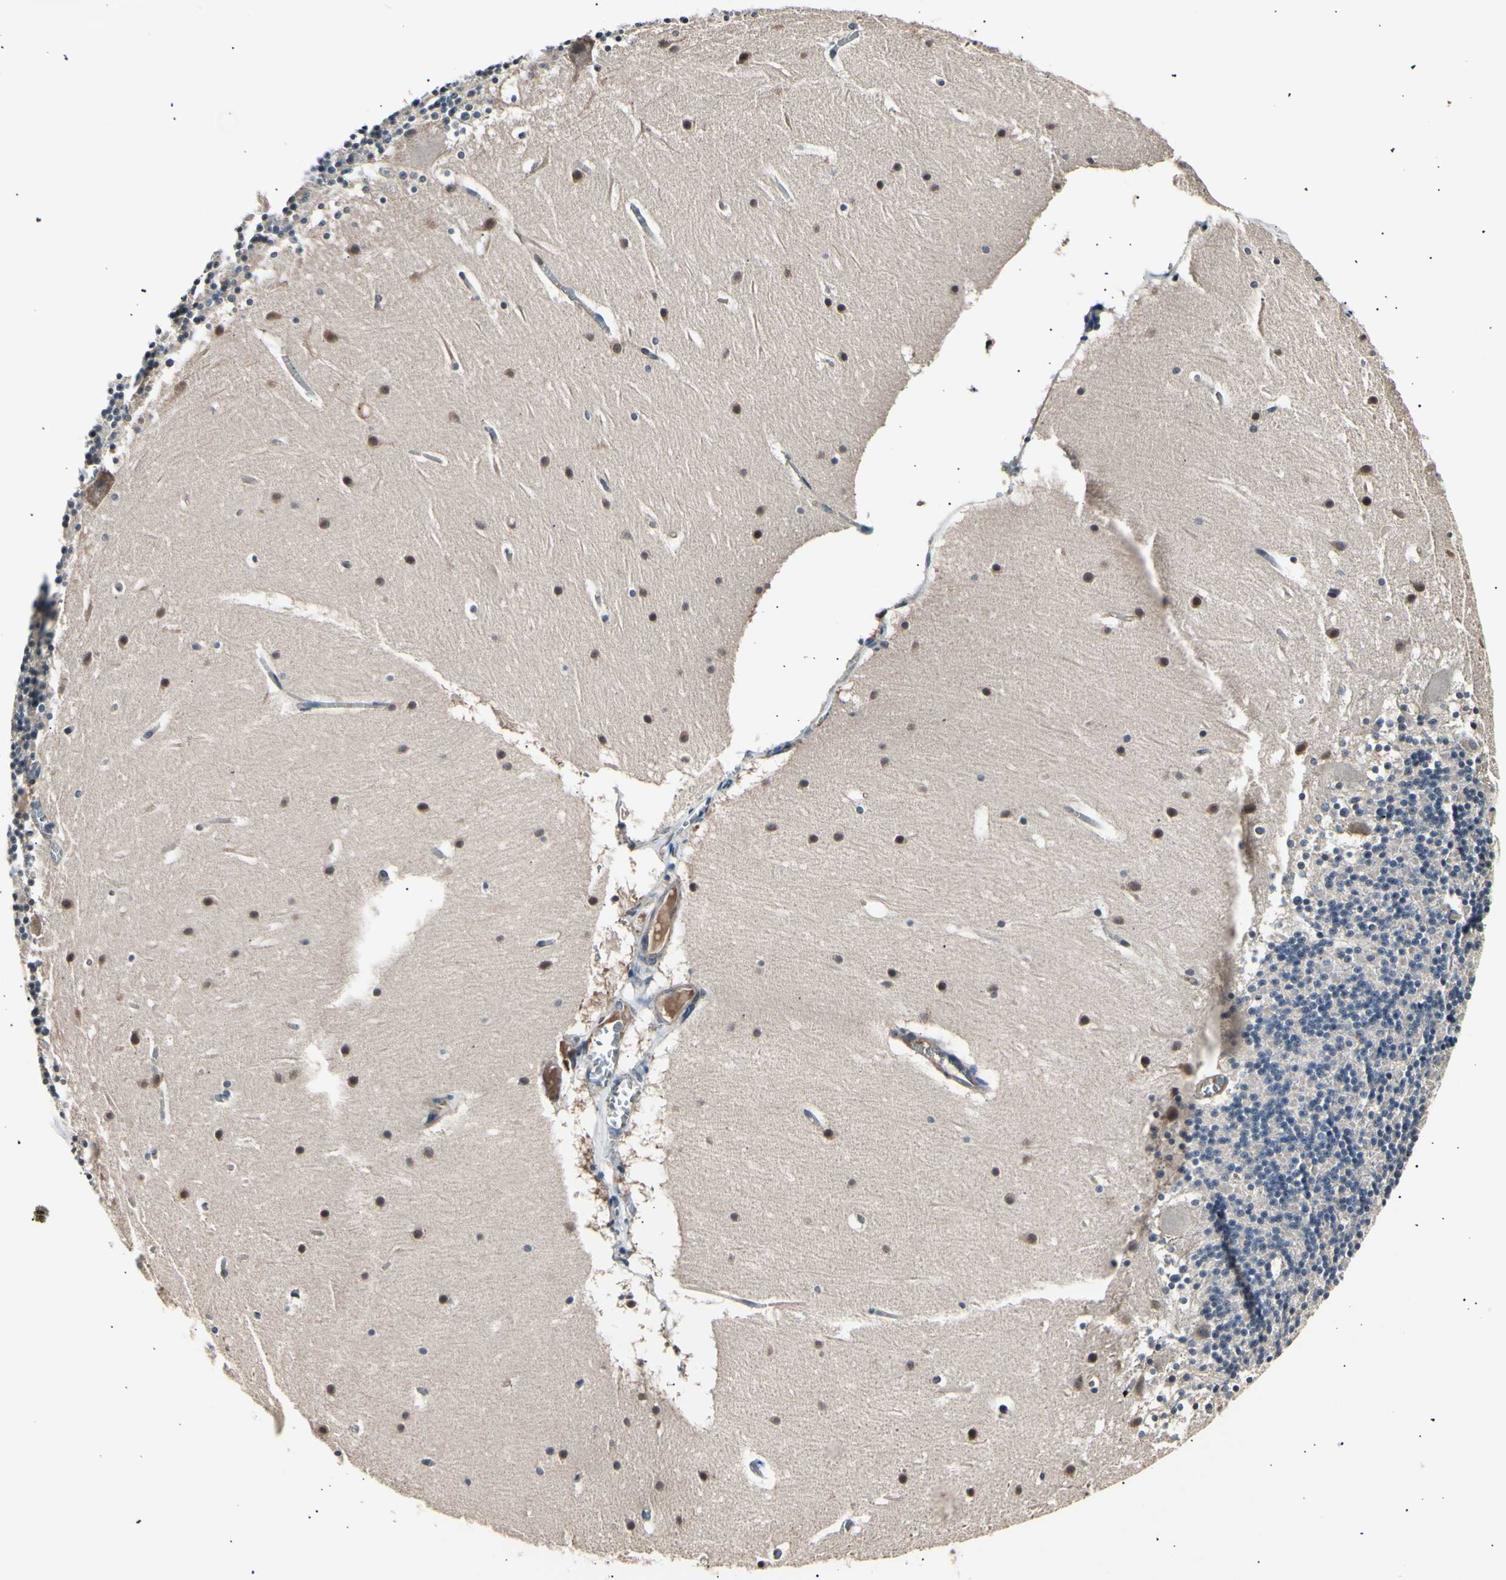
{"staining": {"intensity": "negative", "quantity": "none", "location": "none"}, "tissue": "cerebellum", "cell_type": "Cells in granular layer", "image_type": "normal", "snomed": [{"axis": "morphology", "description": "Normal tissue, NOS"}, {"axis": "topography", "description": "Cerebellum"}], "caption": "IHC image of benign cerebellum: human cerebellum stained with DAB shows no significant protein staining in cells in granular layer.", "gene": "AK1", "patient": {"sex": "male", "age": 45}}